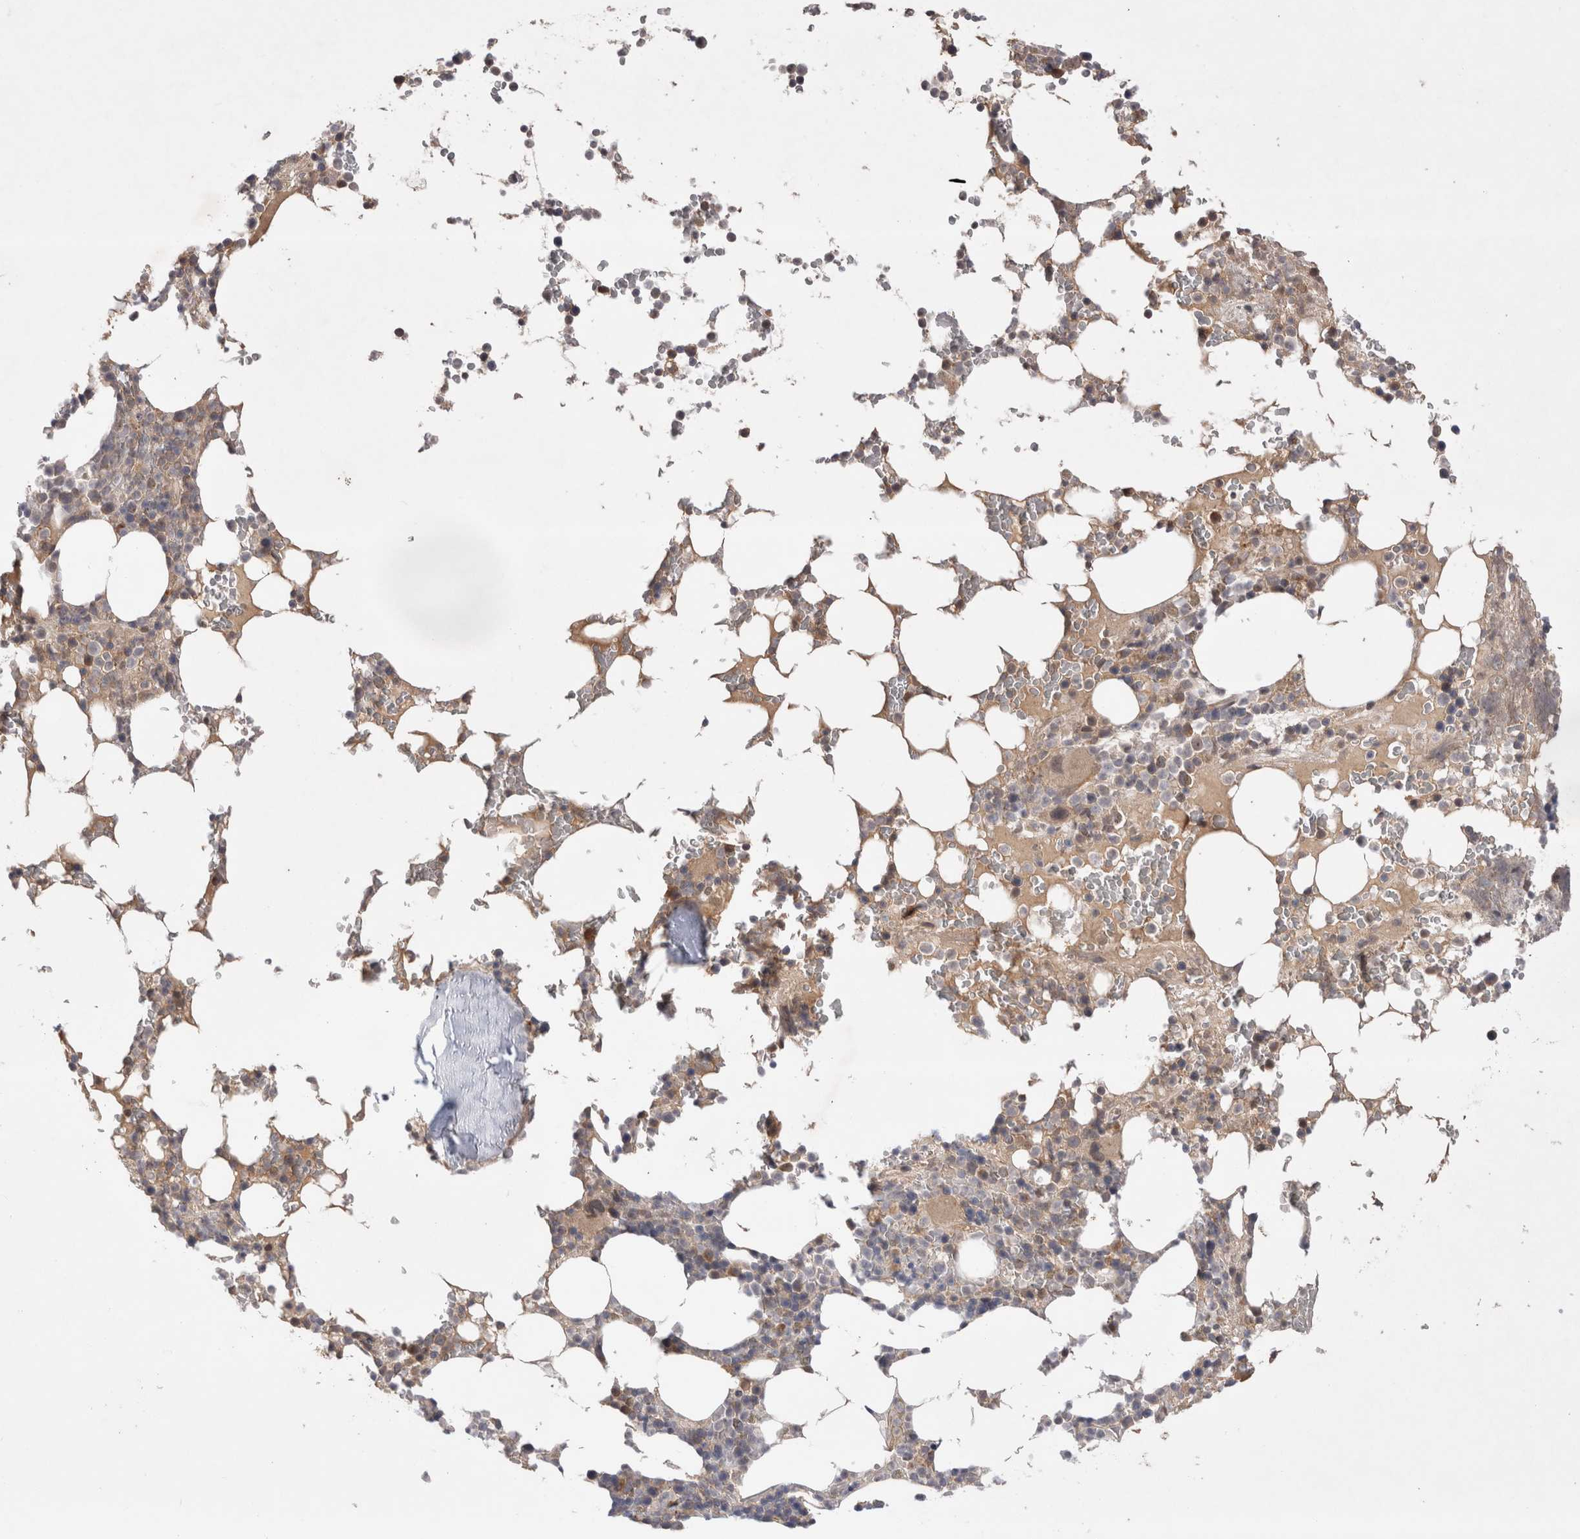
{"staining": {"intensity": "moderate", "quantity": "<25%", "location": "nuclear"}, "tissue": "bone marrow", "cell_type": "Hematopoietic cells", "image_type": "normal", "snomed": [{"axis": "morphology", "description": "Normal tissue, NOS"}, {"axis": "topography", "description": "Bone marrow"}], "caption": "Hematopoietic cells show low levels of moderate nuclear positivity in about <25% of cells in benign human bone marrow. (IHC, brightfield microscopy, high magnification).", "gene": "PLEKHM1", "patient": {"sex": "male", "age": 58}}